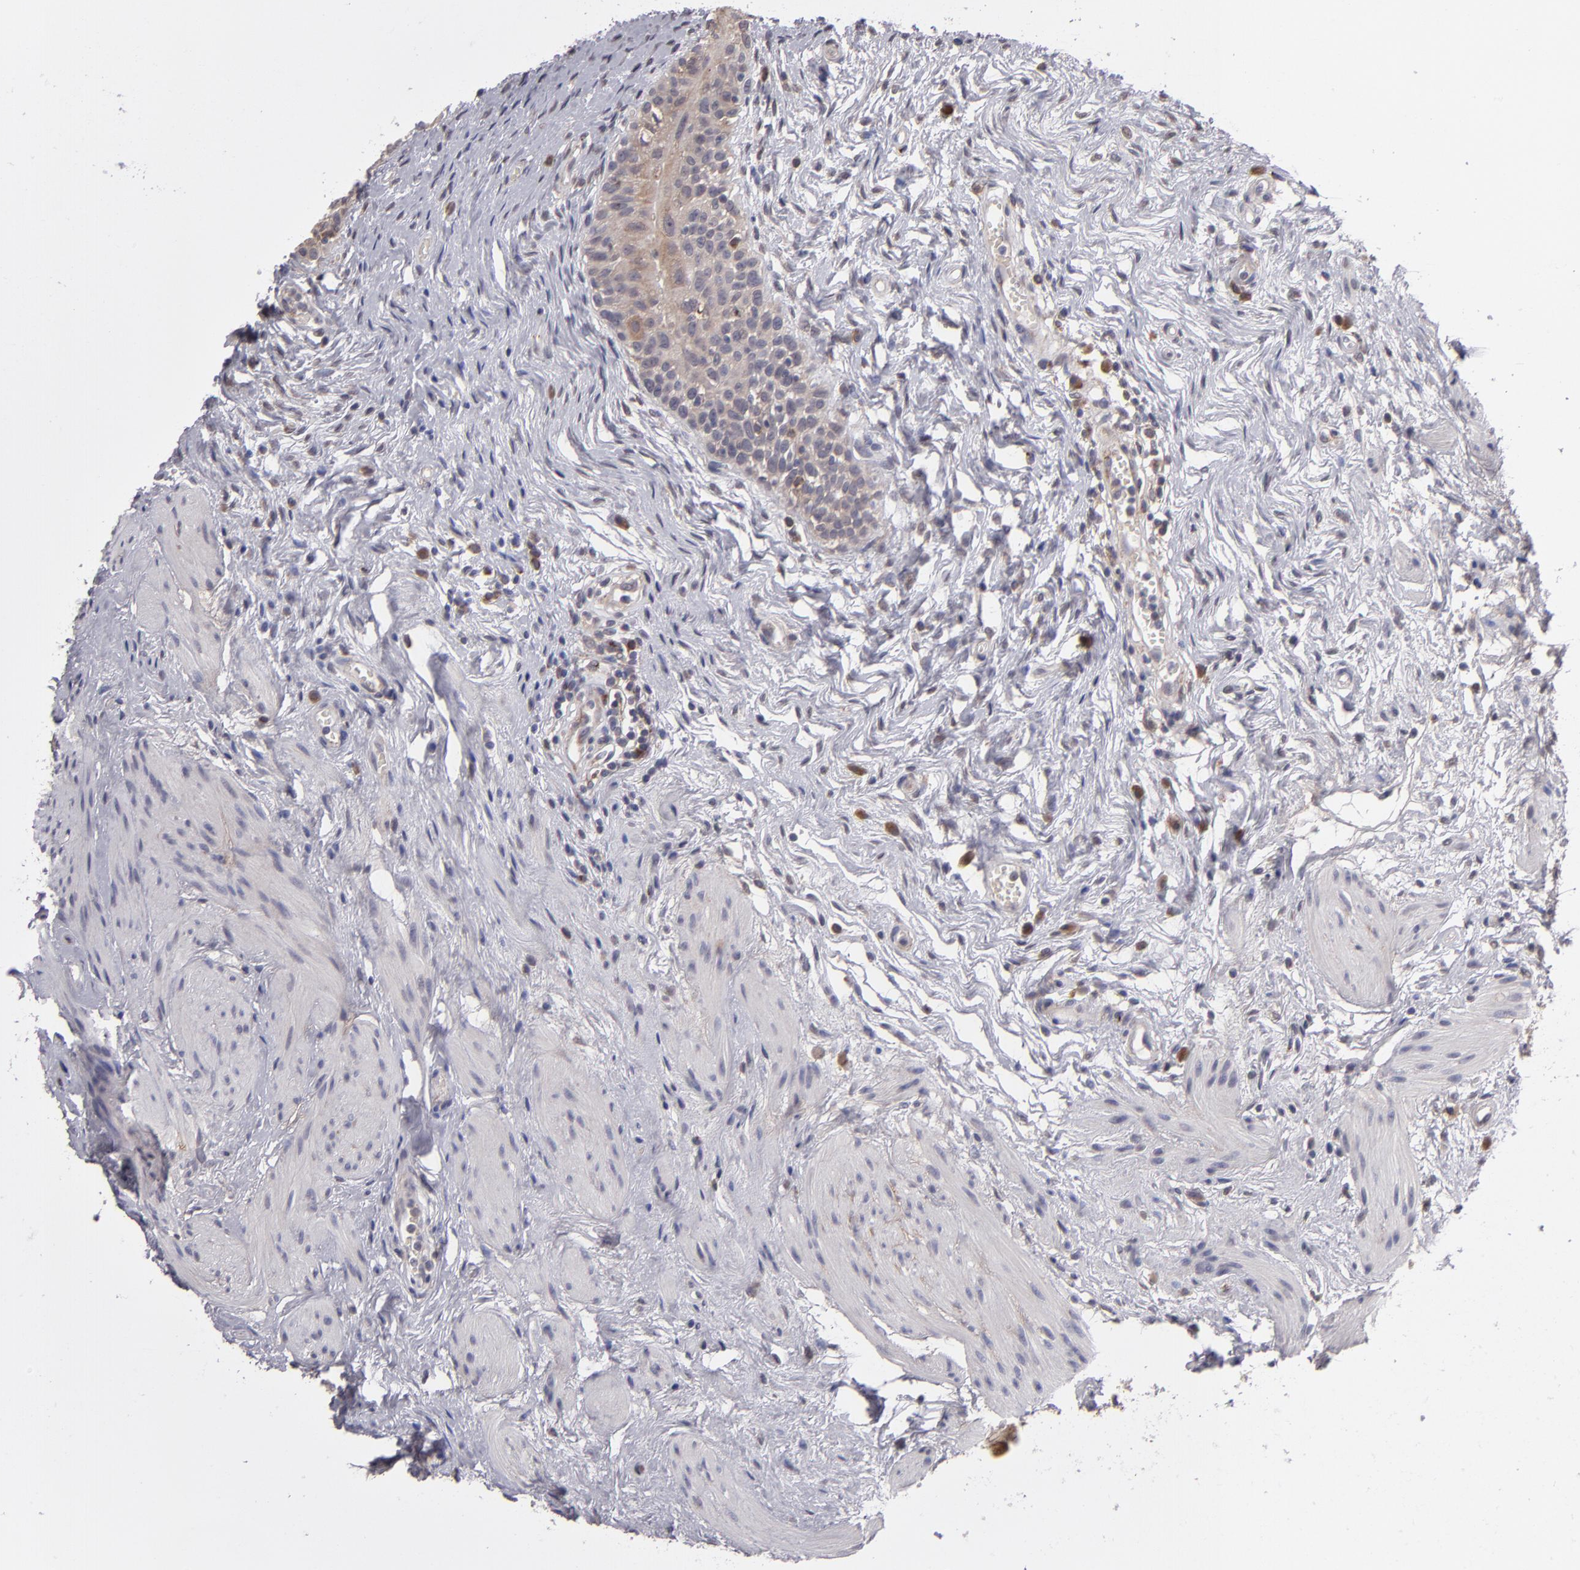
{"staining": {"intensity": "moderate", "quantity": ">75%", "location": "cytoplasmic/membranous"}, "tissue": "urinary bladder", "cell_type": "Urothelial cells", "image_type": "normal", "snomed": [{"axis": "morphology", "description": "Normal tissue, NOS"}, {"axis": "topography", "description": "Urinary bladder"}], "caption": "Urothelial cells reveal medium levels of moderate cytoplasmic/membranous positivity in approximately >75% of cells in normal urinary bladder.", "gene": "IL12A", "patient": {"sex": "female", "age": 55}}